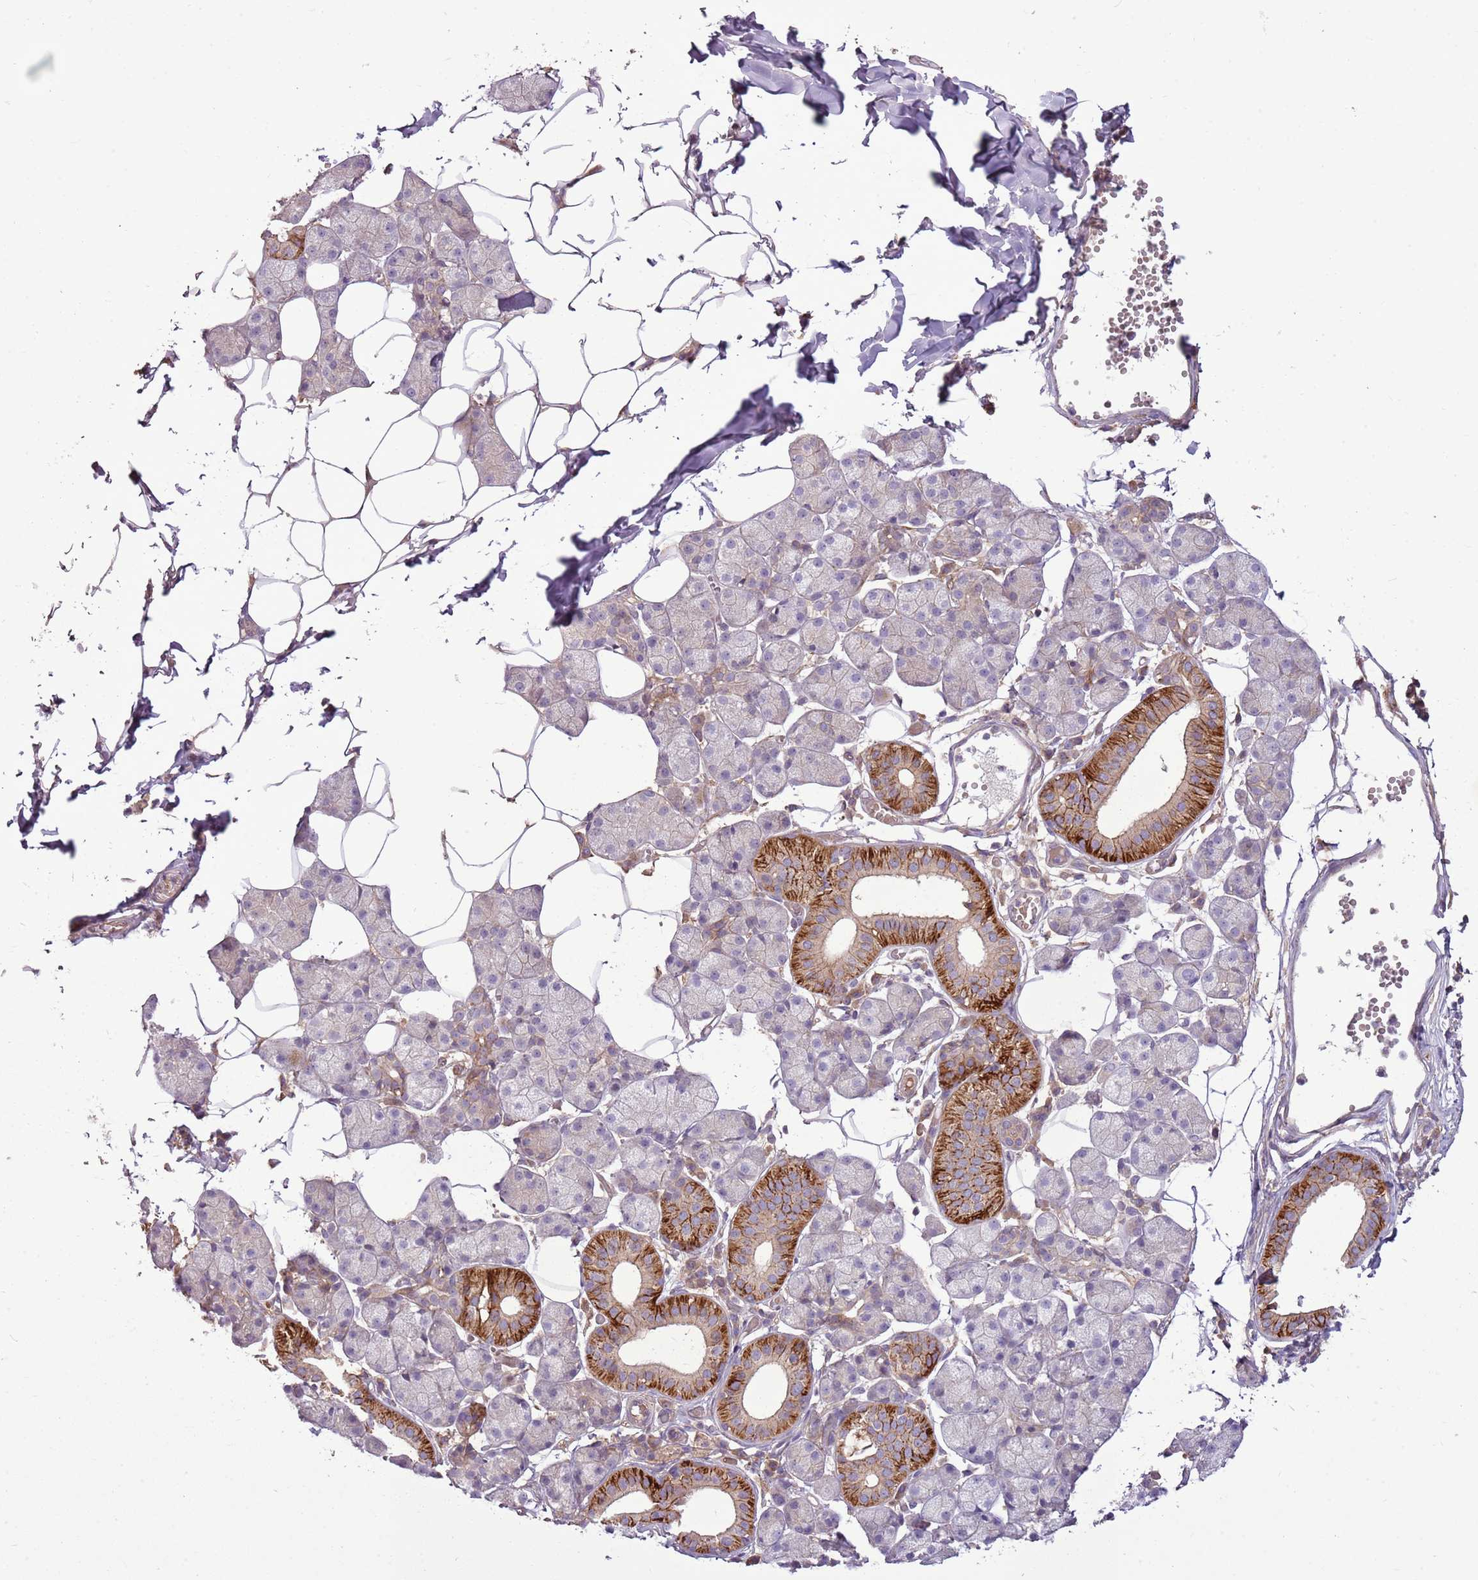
{"staining": {"intensity": "strong", "quantity": "<25%", "location": "cytoplasmic/membranous"}, "tissue": "salivary gland", "cell_type": "Glandular cells", "image_type": "normal", "snomed": [{"axis": "morphology", "description": "Normal tissue, NOS"}, {"axis": "topography", "description": "Salivary gland"}], "caption": "Benign salivary gland exhibits strong cytoplasmic/membranous staining in about <25% of glandular cells (Stains: DAB in brown, nuclei in blue, Microscopy: brightfield microscopy at high magnification)..", "gene": "ANKRD24", "patient": {"sex": "female", "age": 33}}